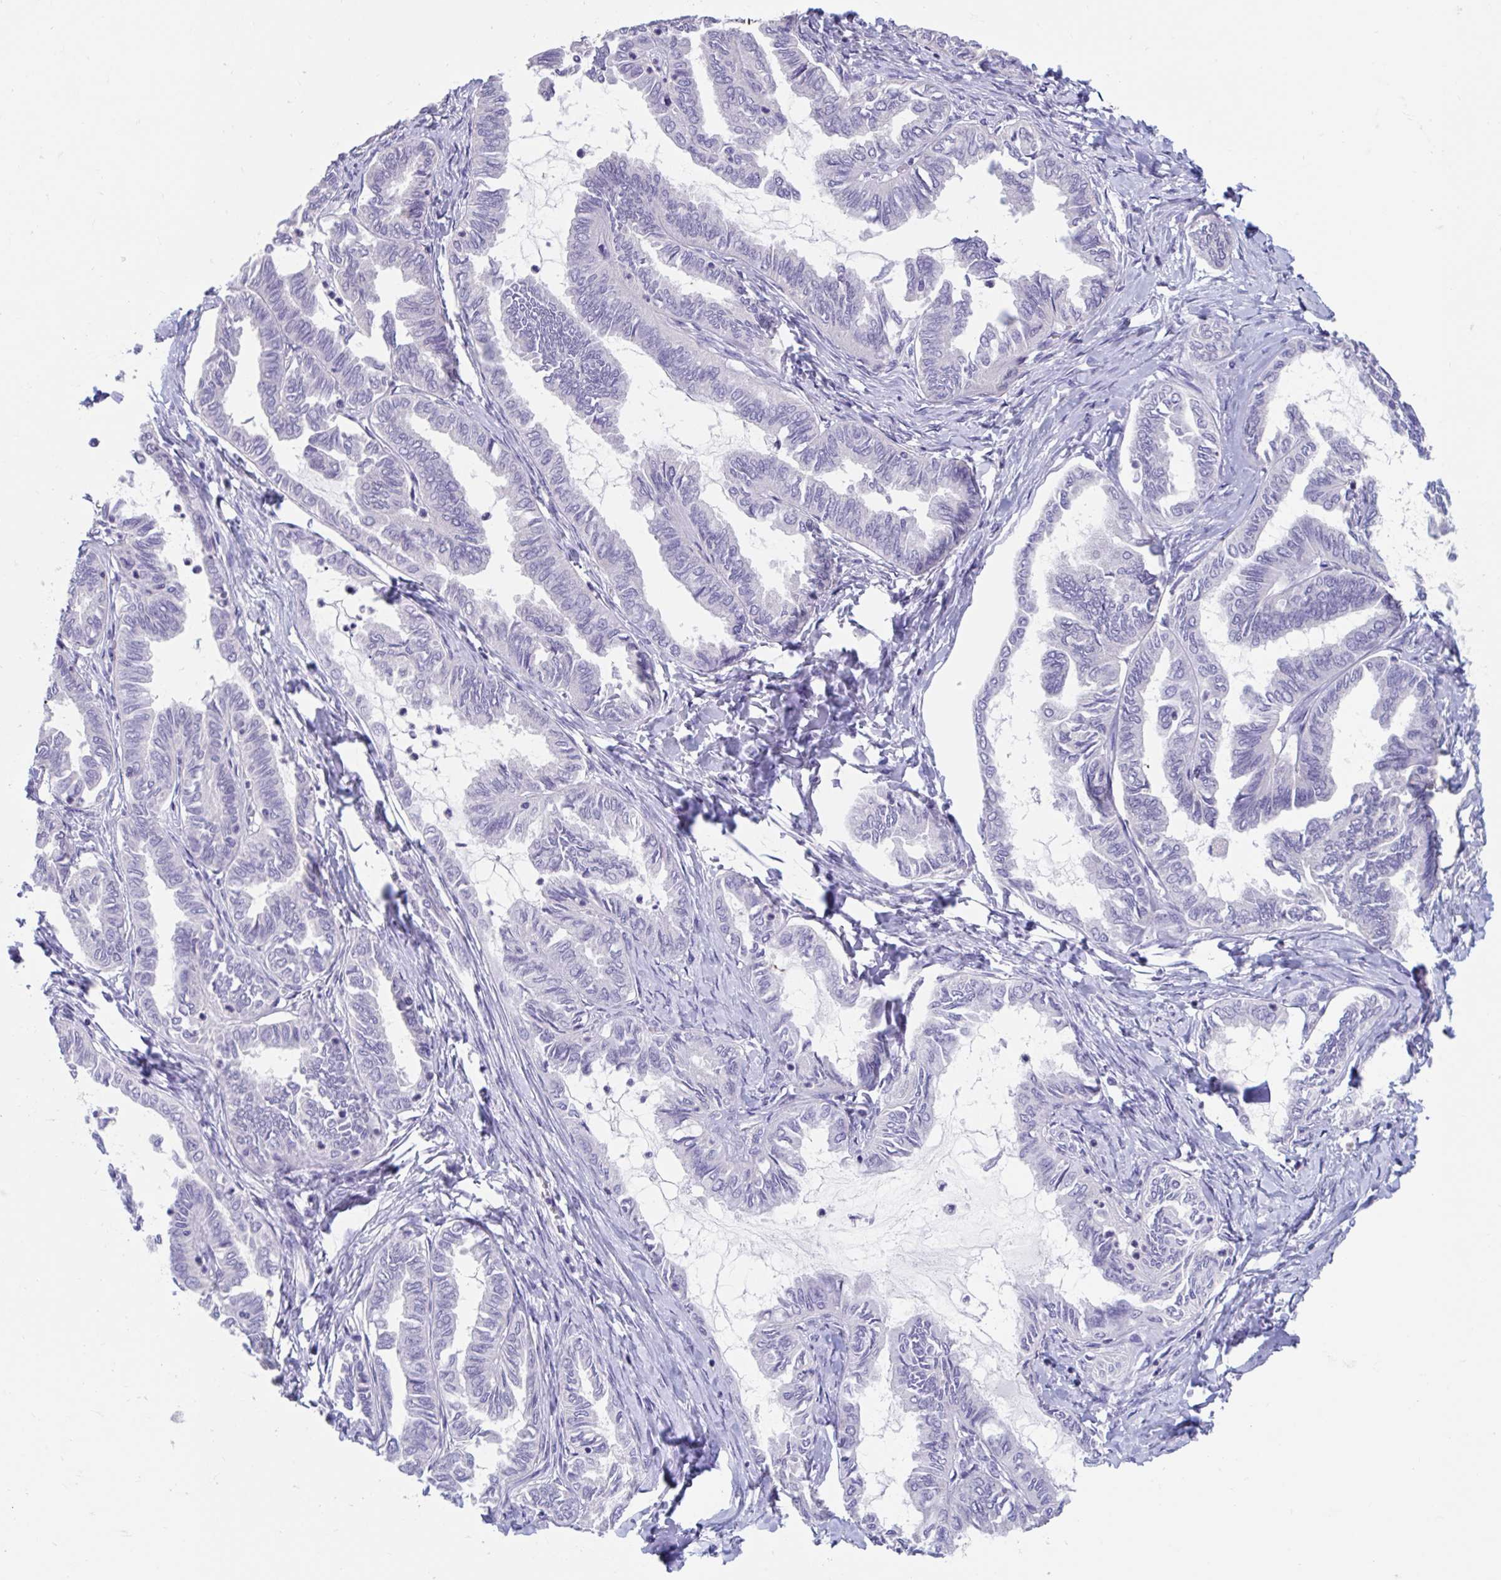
{"staining": {"intensity": "negative", "quantity": "none", "location": "none"}, "tissue": "ovarian cancer", "cell_type": "Tumor cells", "image_type": "cancer", "snomed": [{"axis": "morphology", "description": "Carcinoma, endometroid"}, {"axis": "topography", "description": "Ovary"}], "caption": "Tumor cells show no significant staining in ovarian cancer (endometroid carcinoma).", "gene": "GPR162", "patient": {"sex": "female", "age": 70}}